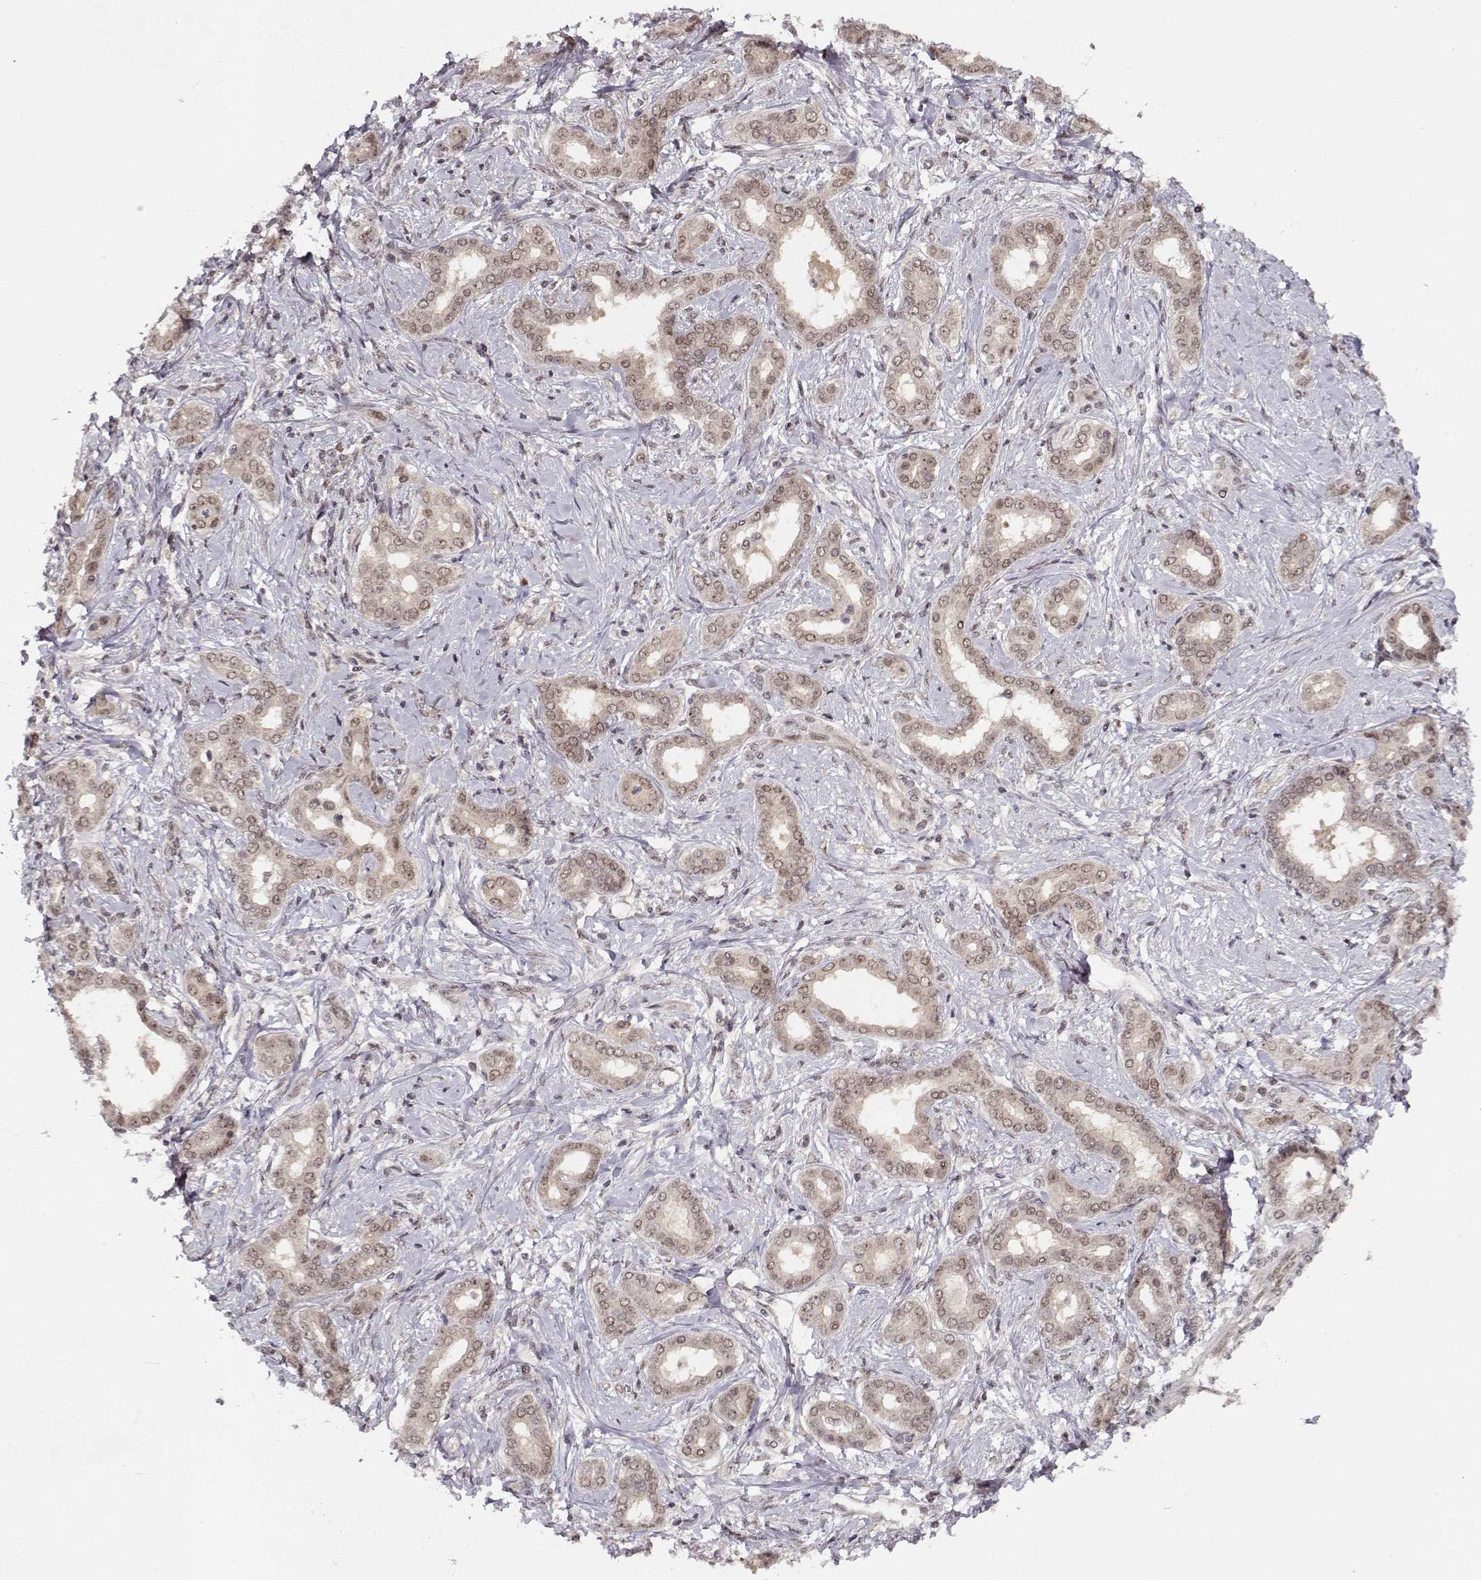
{"staining": {"intensity": "weak", "quantity": ">75%", "location": "cytoplasmic/membranous,nuclear"}, "tissue": "liver cancer", "cell_type": "Tumor cells", "image_type": "cancer", "snomed": [{"axis": "morphology", "description": "Cholangiocarcinoma"}, {"axis": "topography", "description": "Liver"}], "caption": "There is low levels of weak cytoplasmic/membranous and nuclear staining in tumor cells of liver cholangiocarcinoma, as demonstrated by immunohistochemical staining (brown color).", "gene": "CSNK2A1", "patient": {"sex": "female", "age": 47}}